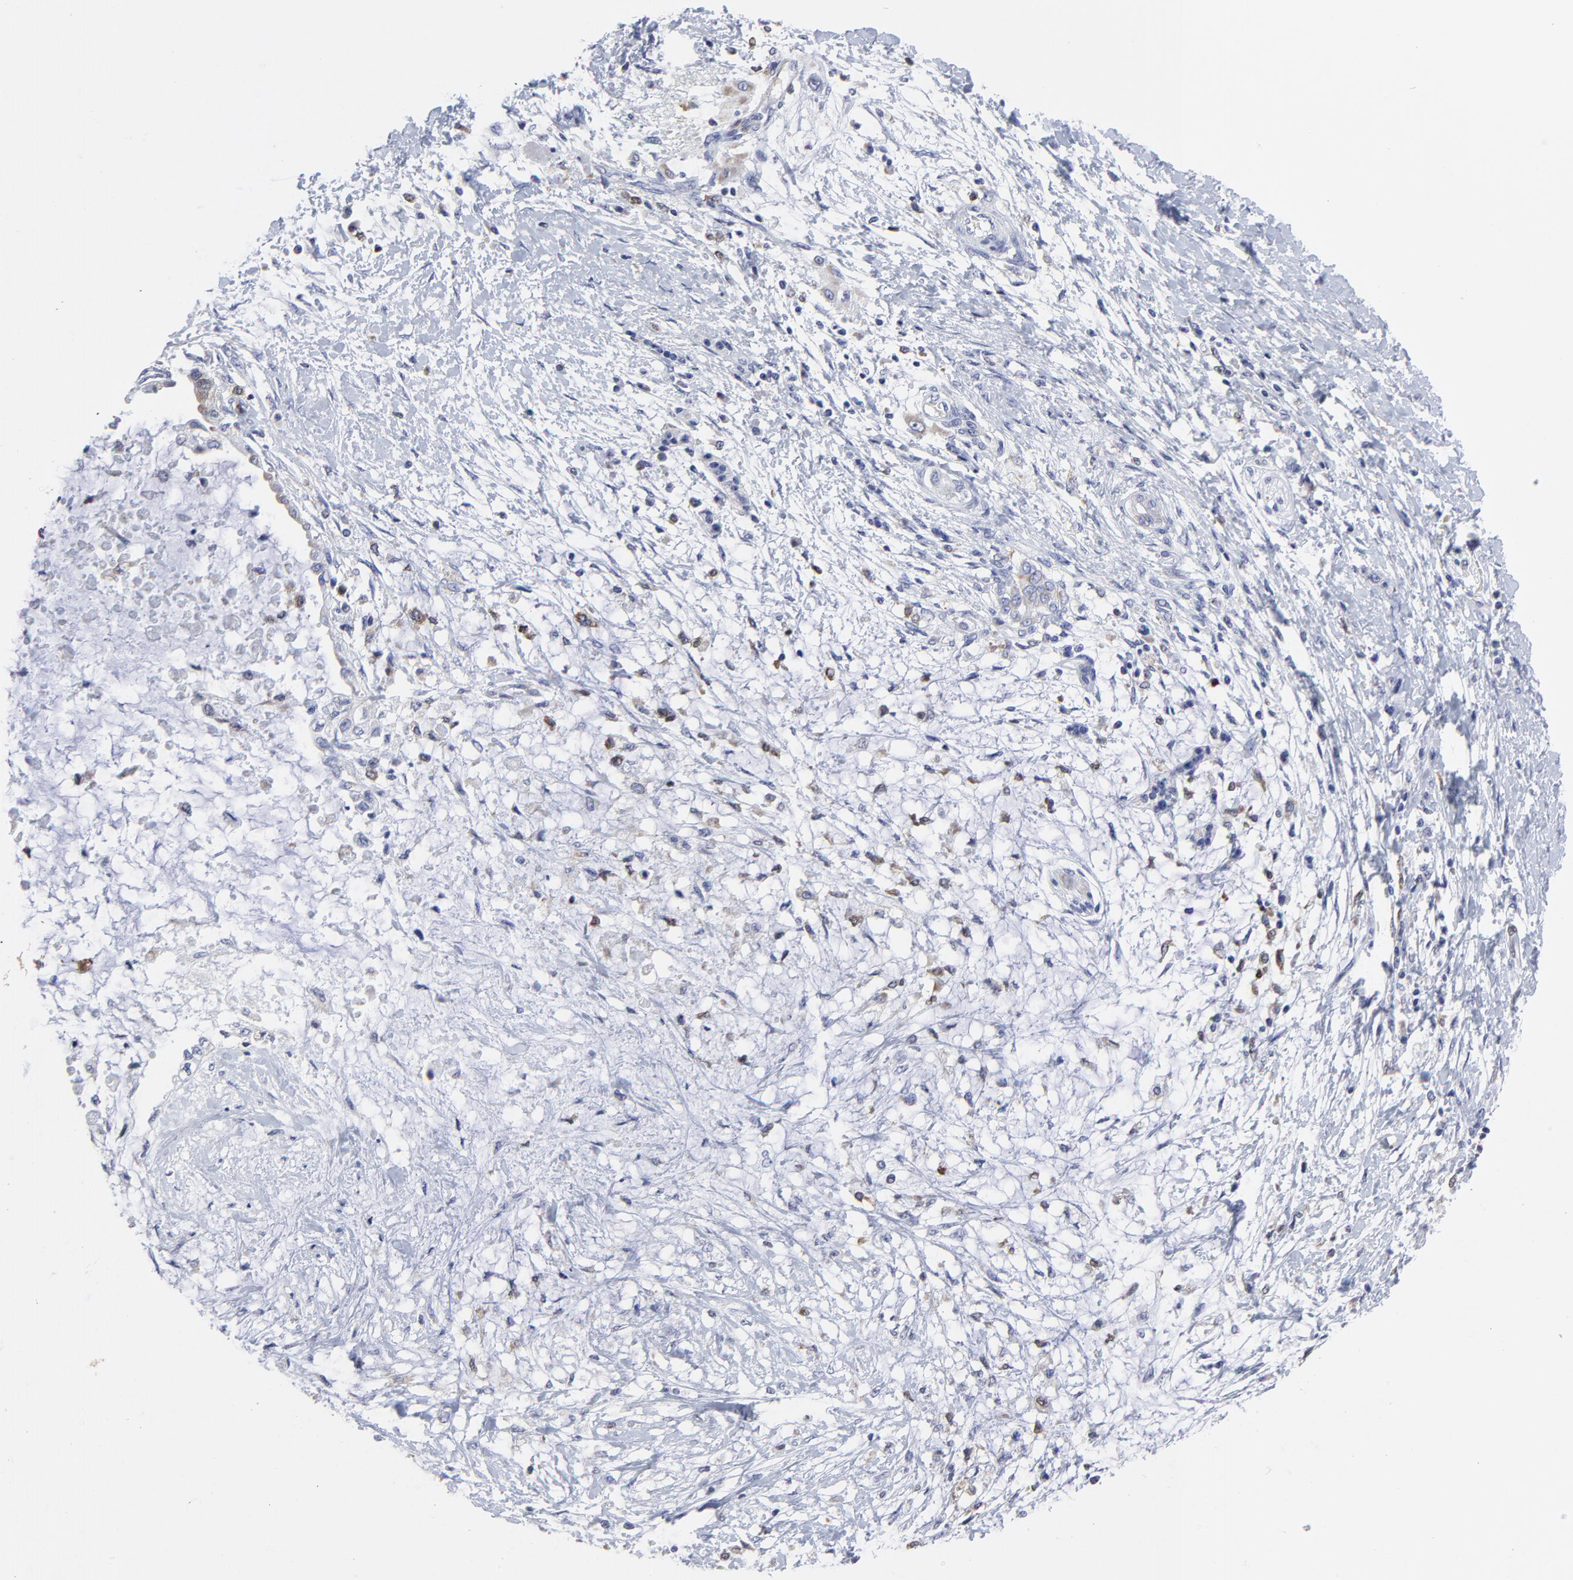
{"staining": {"intensity": "weak", "quantity": "25%-75%", "location": "cytoplasmic/membranous"}, "tissue": "pancreatic cancer", "cell_type": "Tumor cells", "image_type": "cancer", "snomed": [{"axis": "morphology", "description": "Adenocarcinoma, NOS"}, {"axis": "topography", "description": "Pancreas"}], "caption": "Approximately 25%-75% of tumor cells in human pancreatic cancer (adenocarcinoma) exhibit weak cytoplasmic/membranous protein staining as visualized by brown immunohistochemical staining.", "gene": "NCAPH", "patient": {"sex": "female", "age": 64}}